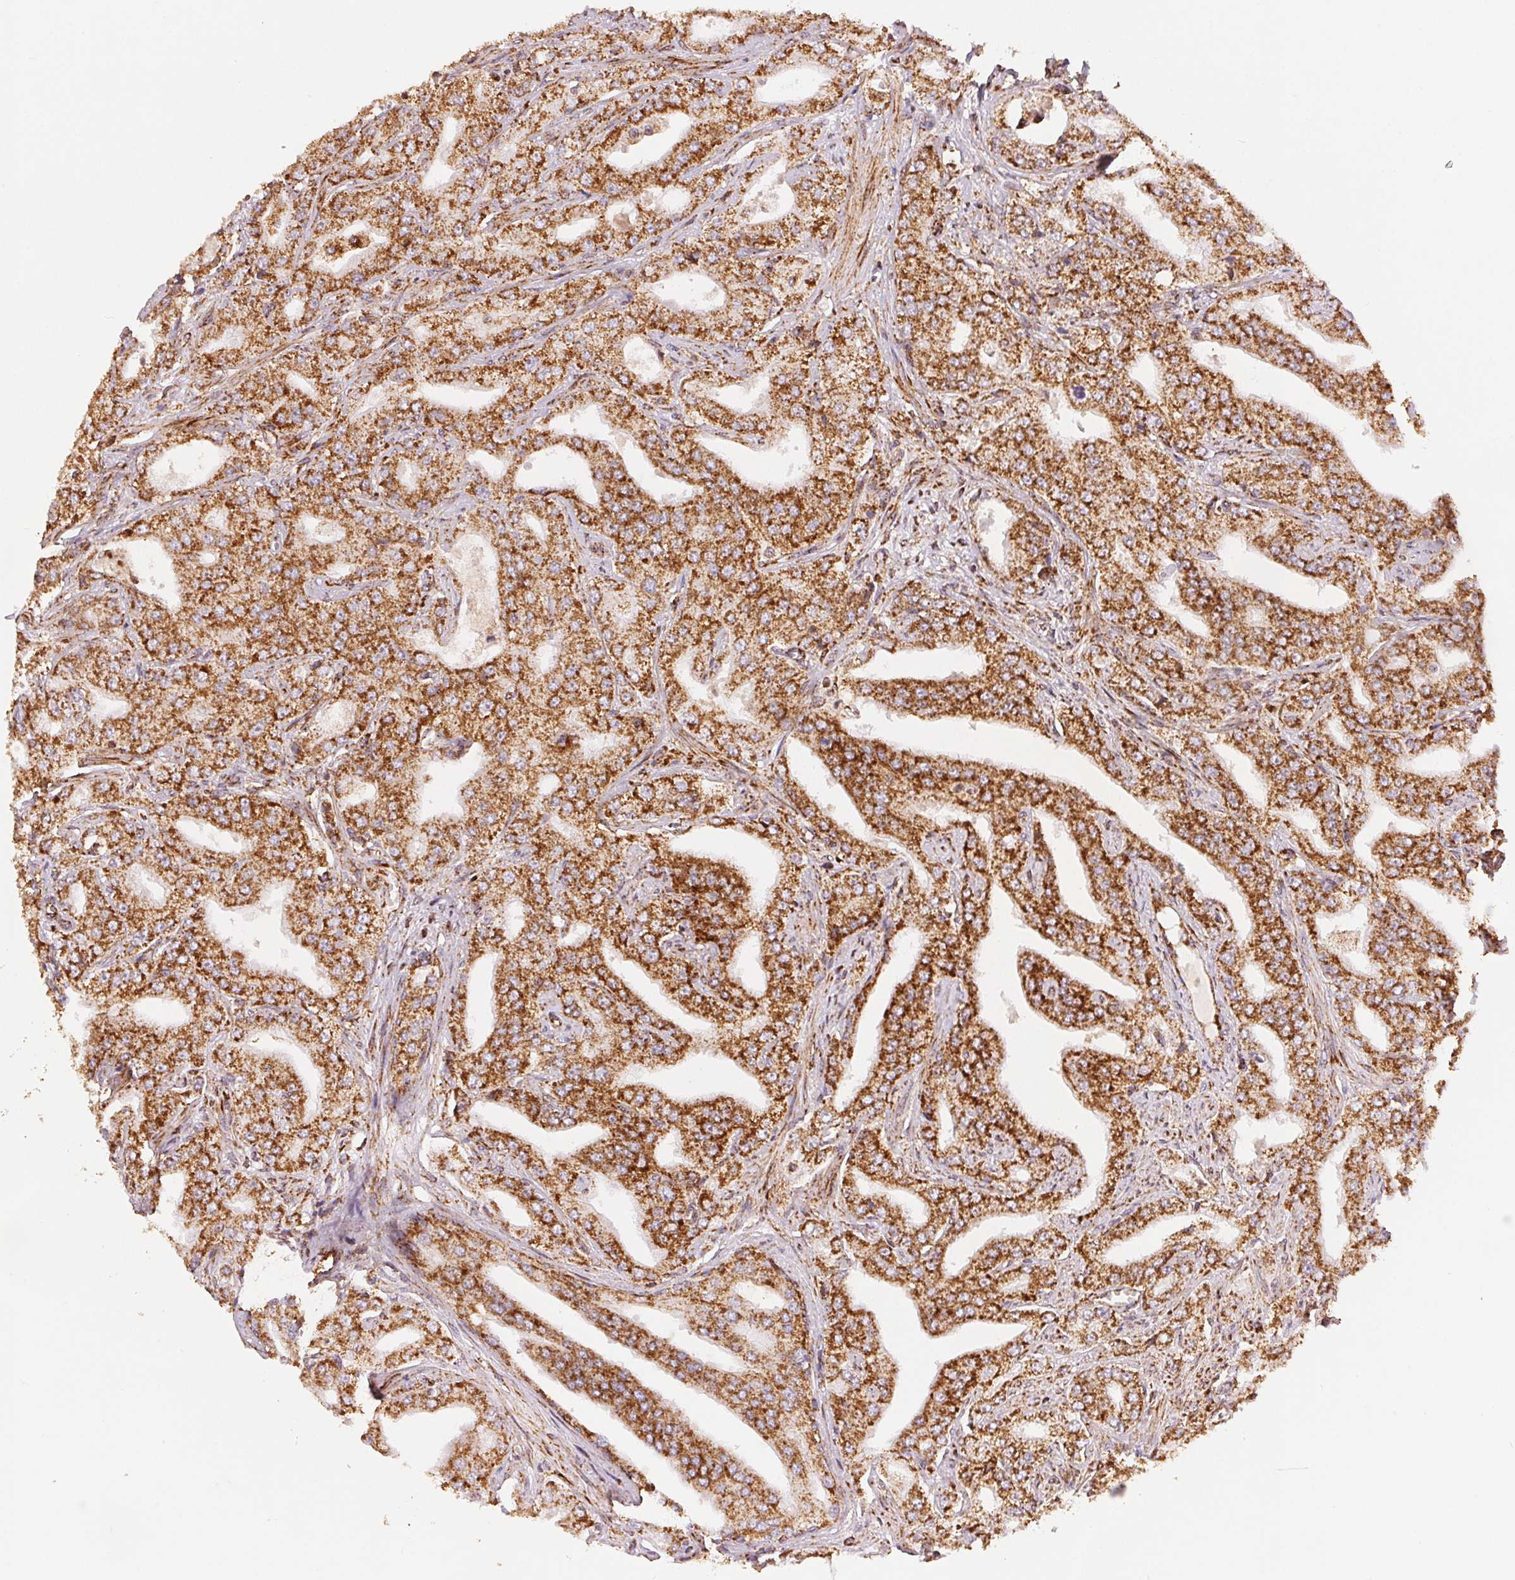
{"staining": {"intensity": "strong", "quantity": ">75%", "location": "cytoplasmic/membranous"}, "tissue": "prostate cancer", "cell_type": "Tumor cells", "image_type": "cancer", "snomed": [{"axis": "morphology", "description": "Adenocarcinoma, Low grade"}, {"axis": "topography", "description": "Prostate"}], "caption": "A high-resolution image shows IHC staining of adenocarcinoma (low-grade) (prostate), which reveals strong cytoplasmic/membranous staining in approximately >75% of tumor cells.", "gene": "SDHB", "patient": {"sex": "male", "age": 60}}